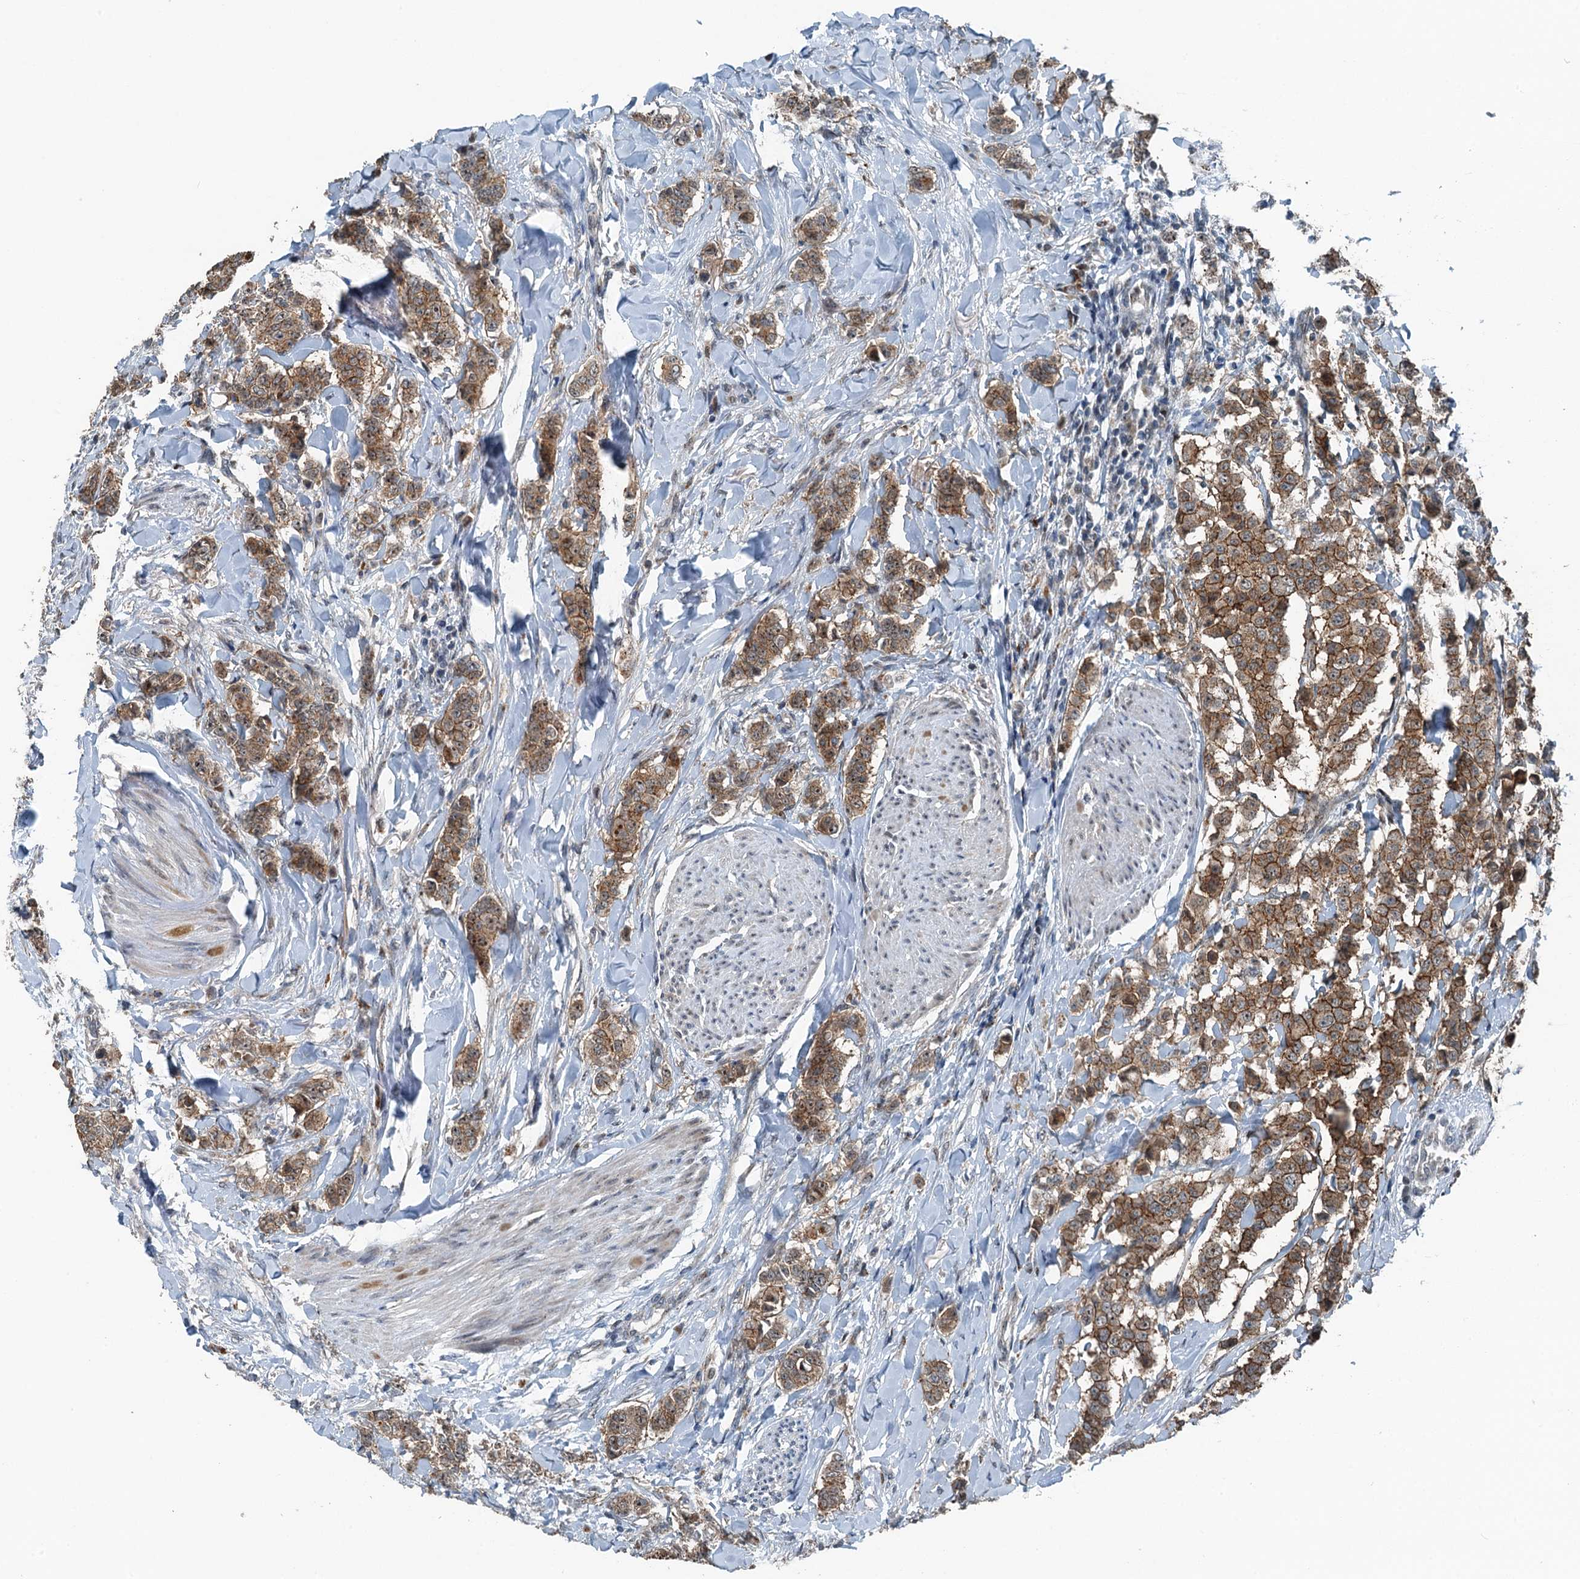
{"staining": {"intensity": "moderate", "quantity": ">75%", "location": "cytoplasmic/membranous"}, "tissue": "breast cancer", "cell_type": "Tumor cells", "image_type": "cancer", "snomed": [{"axis": "morphology", "description": "Duct carcinoma"}, {"axis": "topography", "description": "Breast"}], "caption": "DAB (3,3'-diaminobenzidine) immunohistochemical staining of human breast cancer (invasive ductal carcinoma) exhibits moderate cytoplasmic/membranous protein expression in about >75% of tumor cells.", "gene": "BMERB1", "patient": {"sex": "female", "age": 40}}